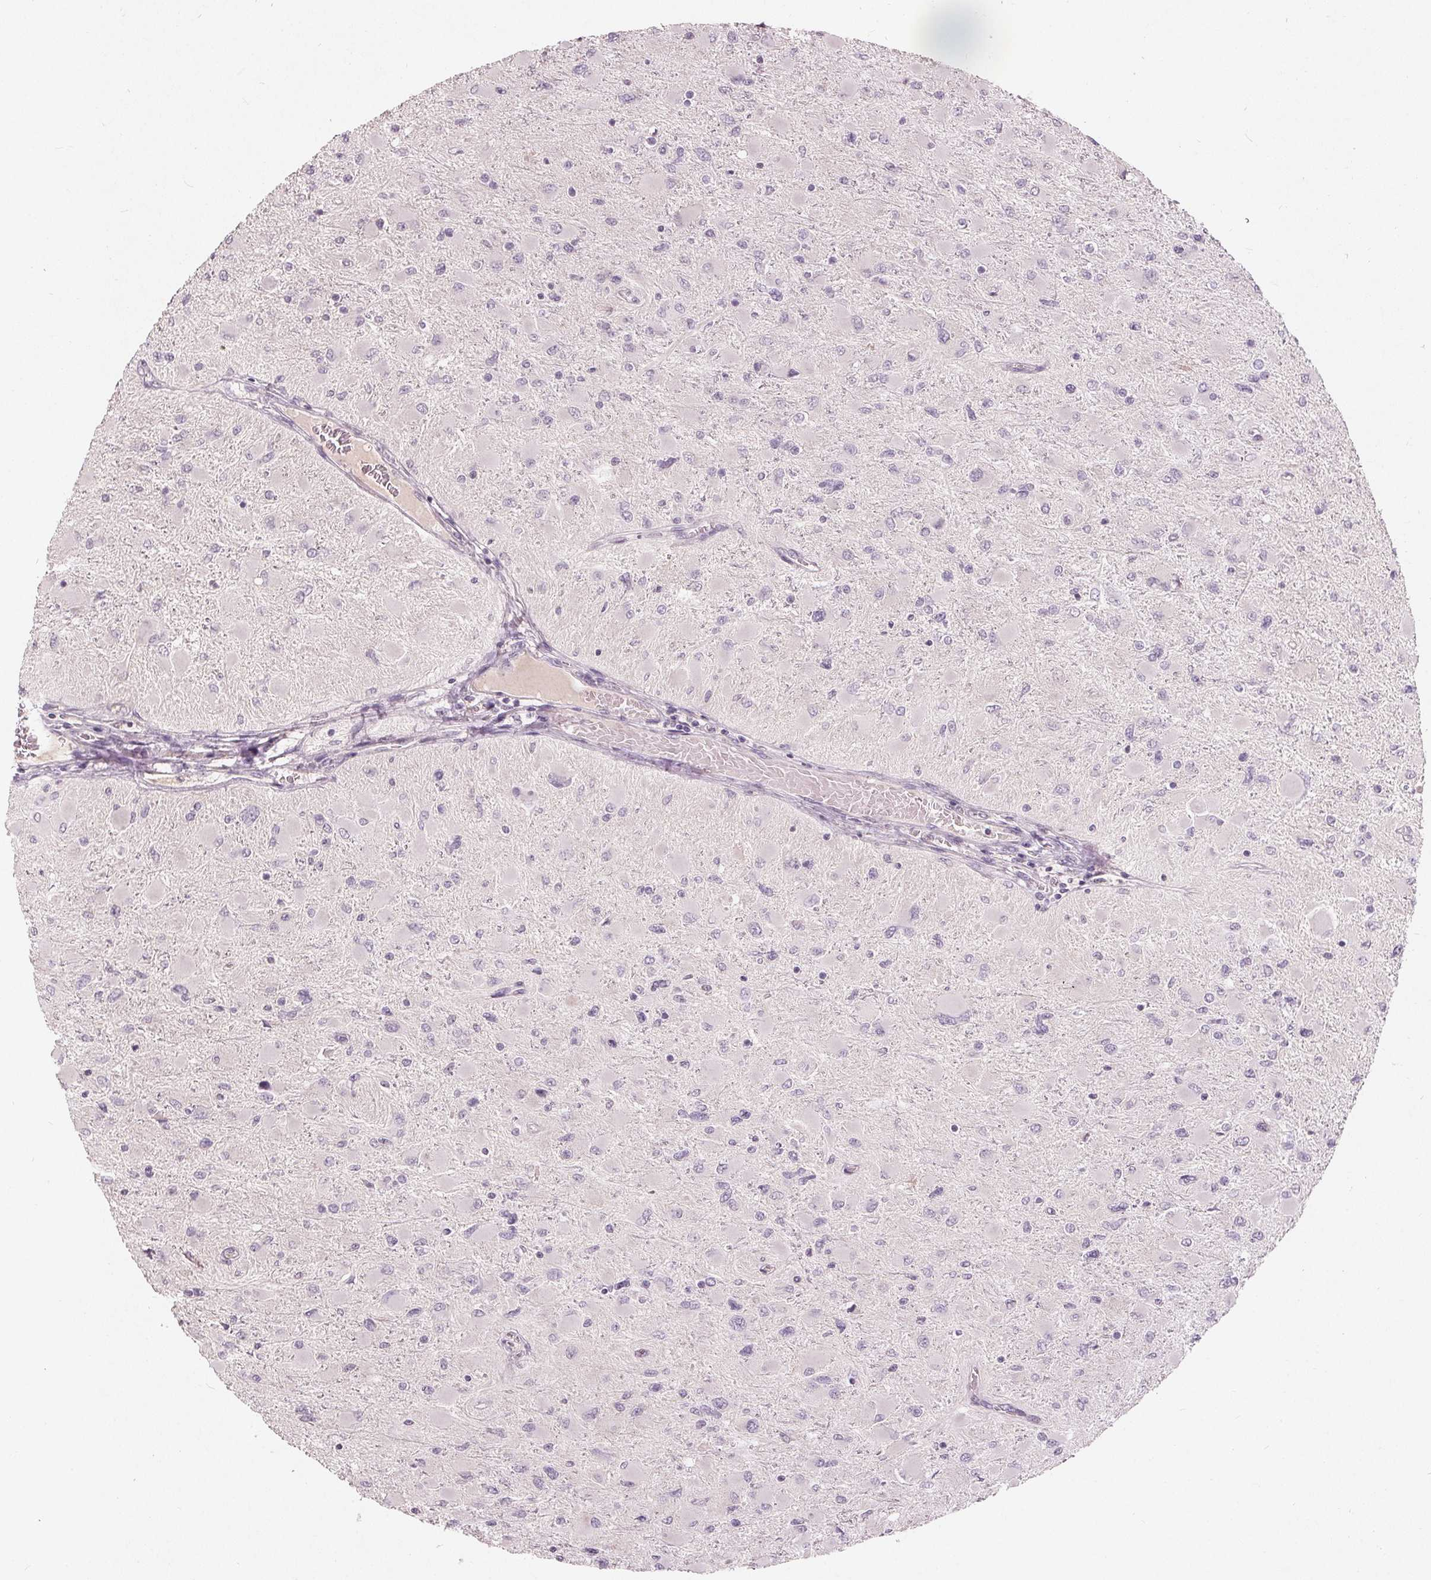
{"staining": {"intensity": "negative", "quantity": "none", "location": "none"}, "tissue": "glioma", "cell_type": "Tumor cells", "image_type": "cancer", "snomed": [{"axis": "morphology", "description": "Glioma, malignant, High grade"}, {"axis": "topography", "description": "Cerebral cortex"}], "caption": "Human glioma stained for a protein using immunohistochemistry (IHC) demonstrates no positivity in tumor cells.", "gene": "TRIM60", "patient": {"sex": "female", "age": 36}}